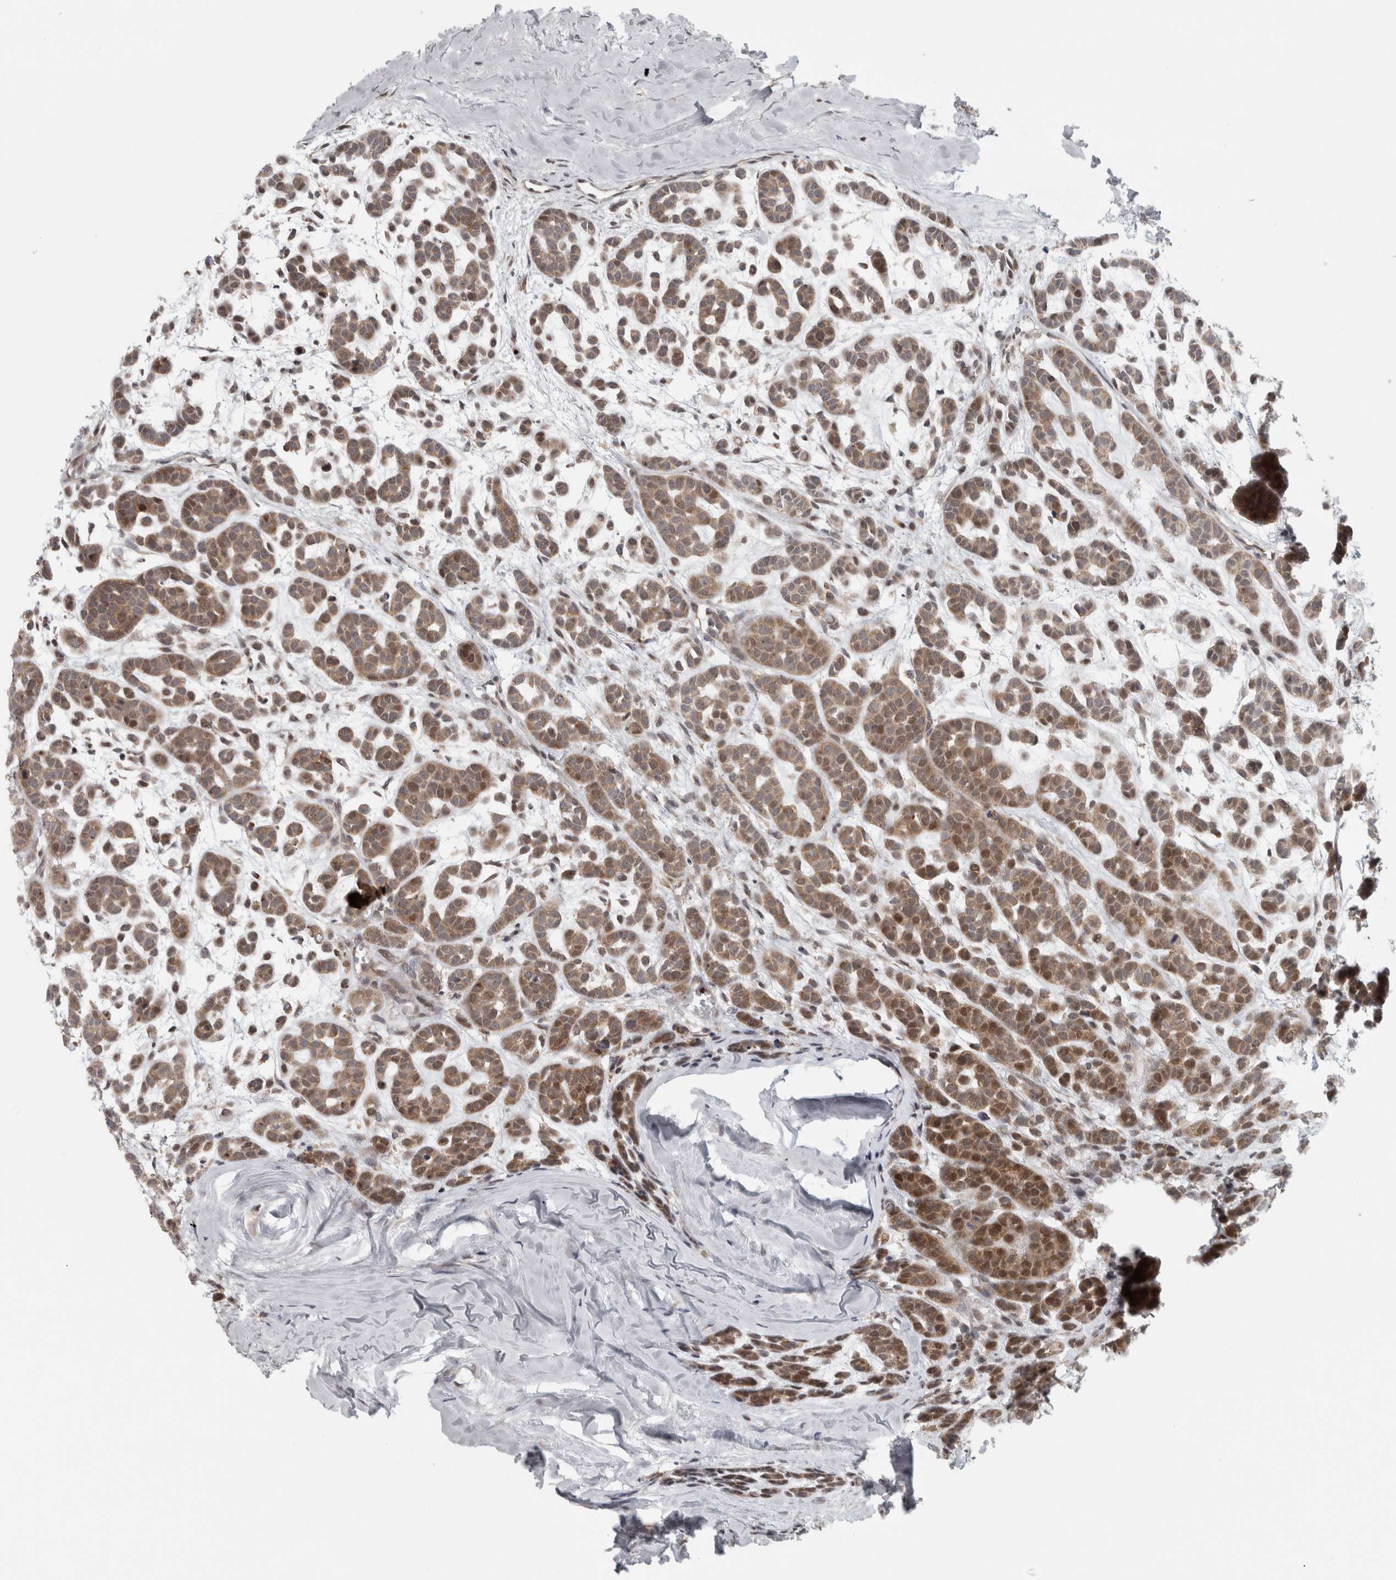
{"staining": {"intensity": "moderate", "quantity": ">75%", "location": "cytoplasmic/membranous,nuclear"}, "tissue": "head and neck cancer", "cell_type": "Tumor cells", "image_type": "cancer", "snomed": [{"axis": "morphology", "description": "Adenocarcinoma, NOS"}, {"axis": "morphology", "description": "Adenoma, NOS"}, {"axis": "topography", "description": "Head-Neck"}], "caption": "There is medium levels of moderate cytoplasmic/membranous and nuclear expression in tumor cells of head and neck cancer, as demonstrated by immunohistochemical staining (brown color).", "gene": "KDM8", "patient": {"sex": "female", "age": 55}}